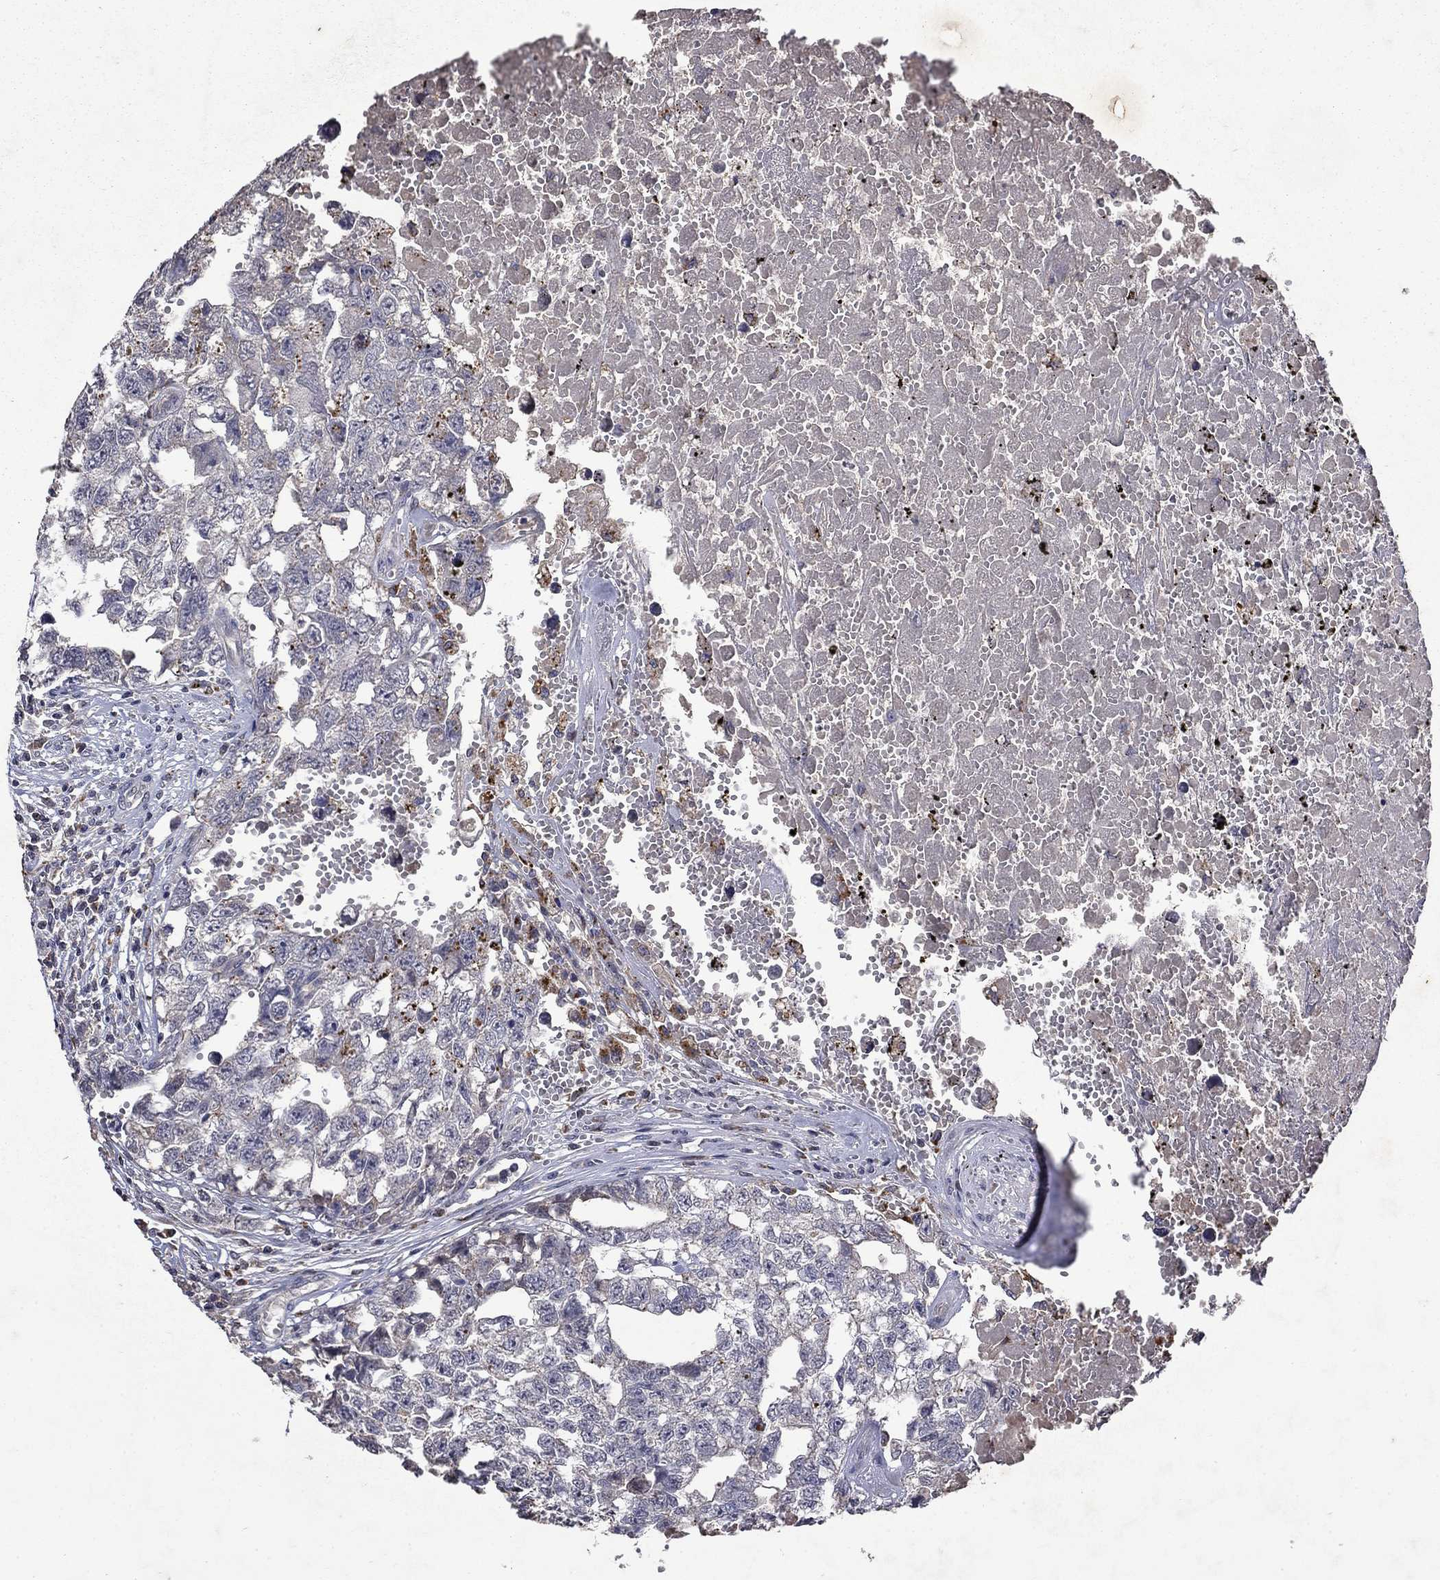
{"staining": {"intensity": "negative", "quantity": "none", "location": "none"}, "tissue": "testis cancer", "cell_type": "Tumor cells", "image_type": "cancer", "snomed": [{"axis": "morphology", "description": "Seminoma, NOS"}, {"axis": "morphology", "description": "Carcinoma, Embryonal, NOS"}, {"axis": "topography", "description": "Testis"}], "caption": "The immunohistochemistry micrograph has no significant positivity in tumor cells of testis embryonal carcinoma tissue.", "gene": "NPC2", "patient": {"sex": "male", "age": 22}}